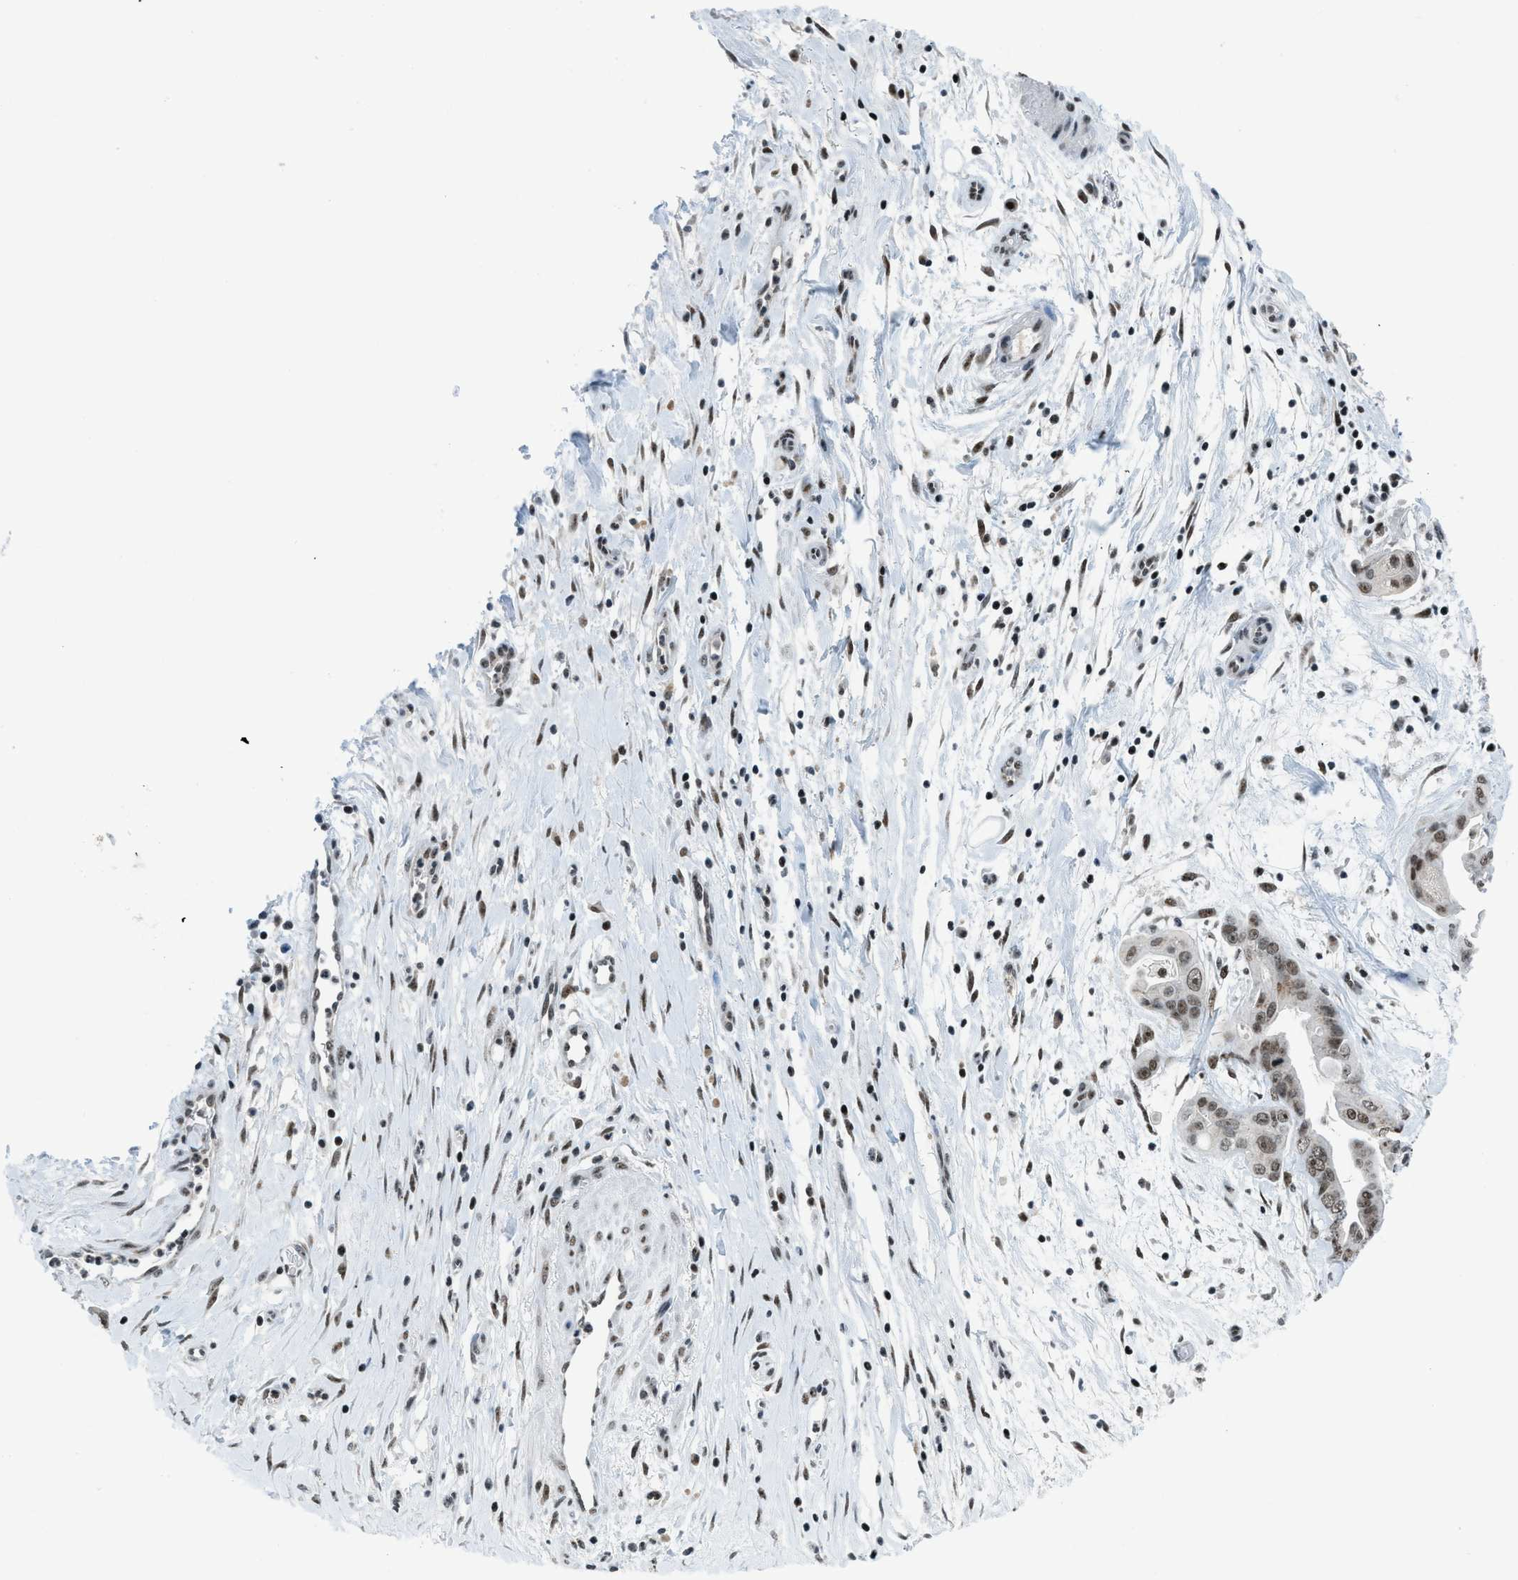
{"staining": {"intensity": "moderate", "quantity": ">75%", "location": "nuclear"}, "tissue": "pancreatic cancer", "cell_type": "Tumor cells", "image_type": "cancer", "snomed": [{"axis": "morphology", "description": "Adenocarcinoma, NOS"}, {"axis": "topography", "description": "Pancreas"}], "caption": "The micrograph exhibits staining of pancreatic cancer (adenocarcinoma), revealing moderate nuclear protein positivity (brown color) within tumor cells.", "gene": "RAD51B", "patient": {"sex": "female", "age": 75}}